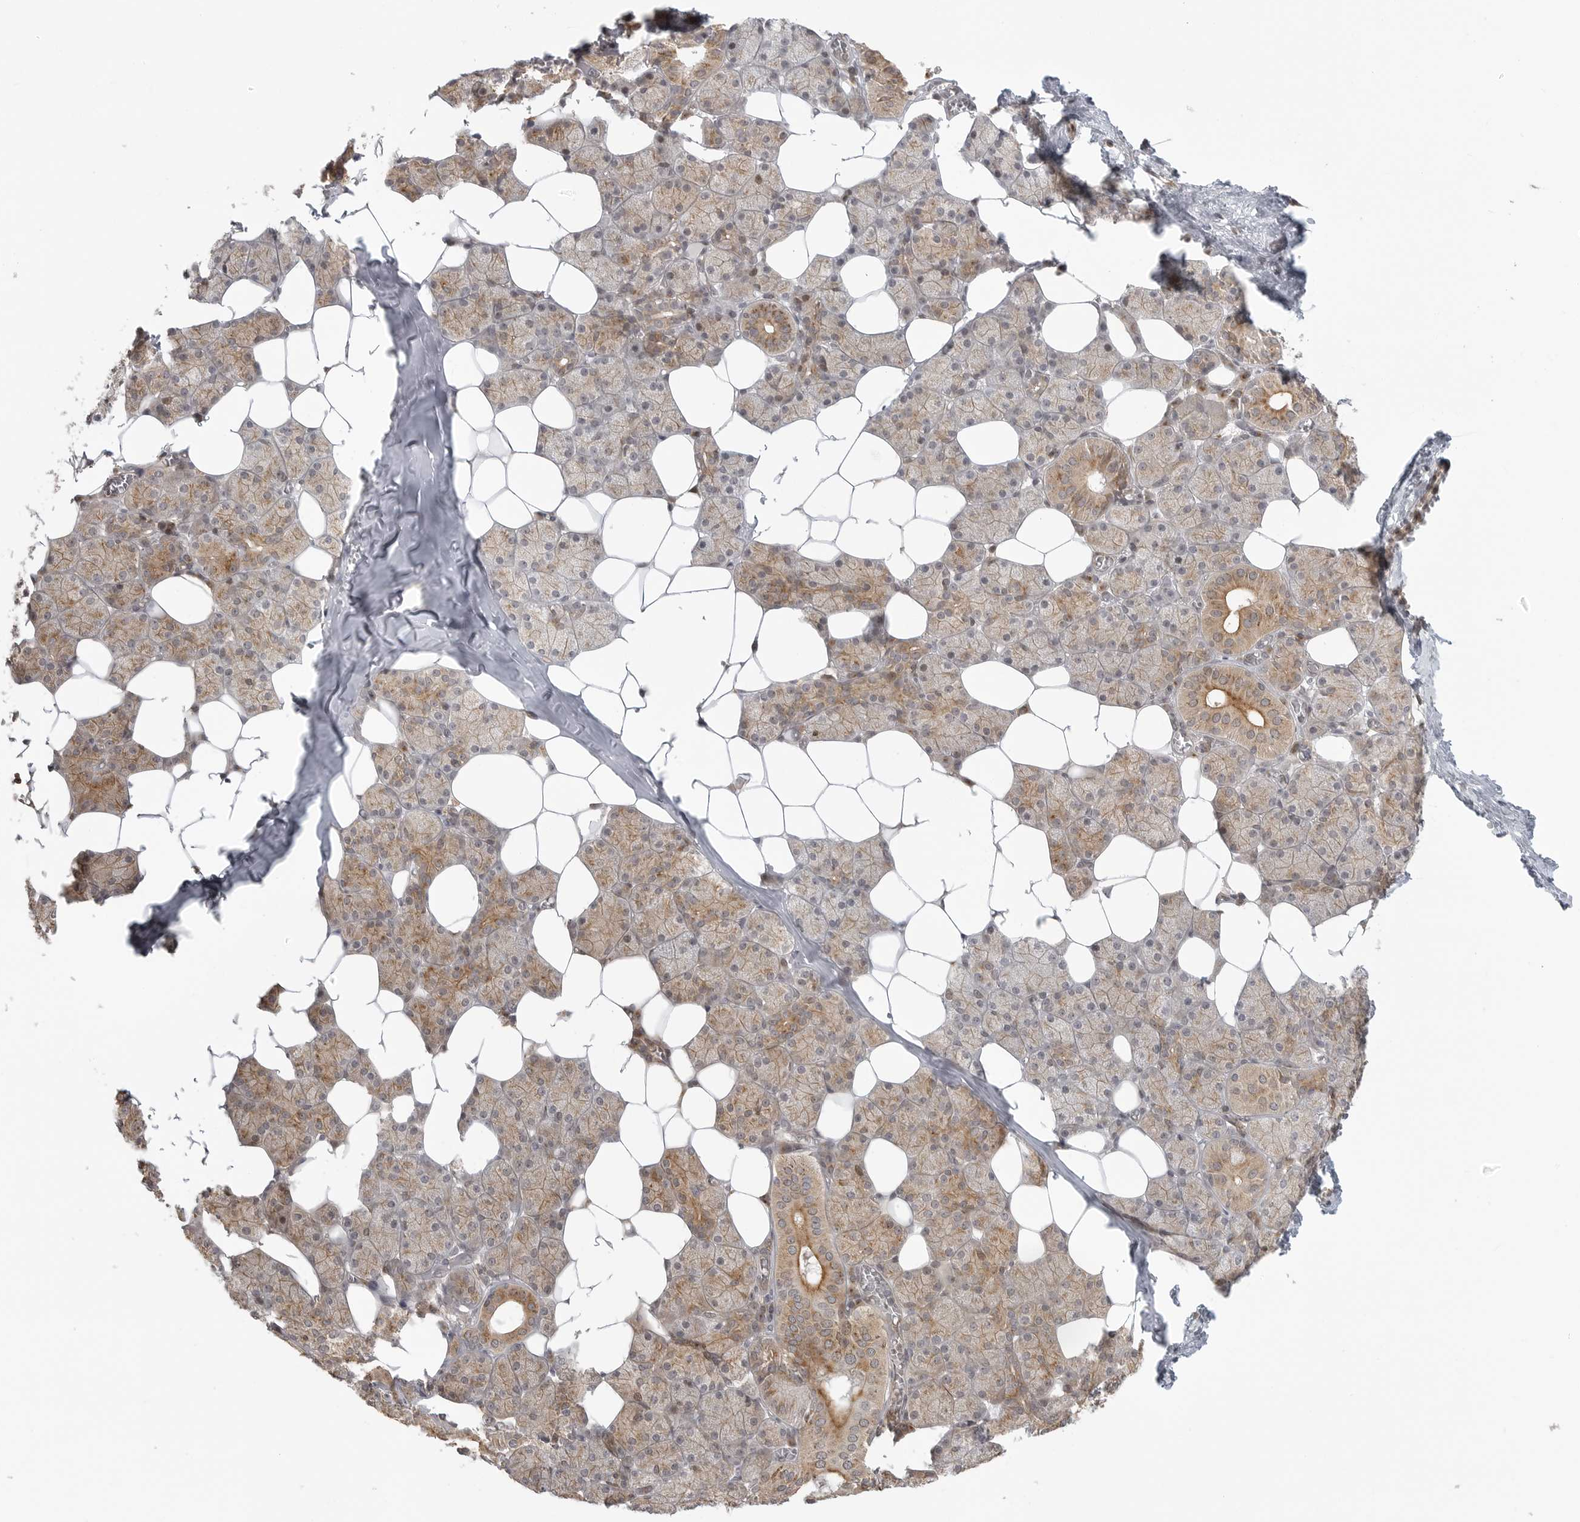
{"staining": {"intensity": "moderate", "quantity": "25%-75%", "location": "cytoplasmic/membranous"}, "tissue": "salivary gland", "cell_type": "Glandular cells", "image_type": "normal", "snomed": [{"axis": "morphology", "description": "Normal tissue, NOS"}, {"axis": "topography", "description": "Salivary gland"}], "caption": "A photomicrograph of human salivary gland stained for a protein displays moderate cytoplasmic/membranous brown staining in glandular cells. The protein of interest is stained brown, and the nuclei are stained in blue (DAB (3,3'-diaminobenzidine) IHC with brightfield microscopy, high magnification).", "gene": "FAT3", "patient": {"sex": "female", "age": 33}}